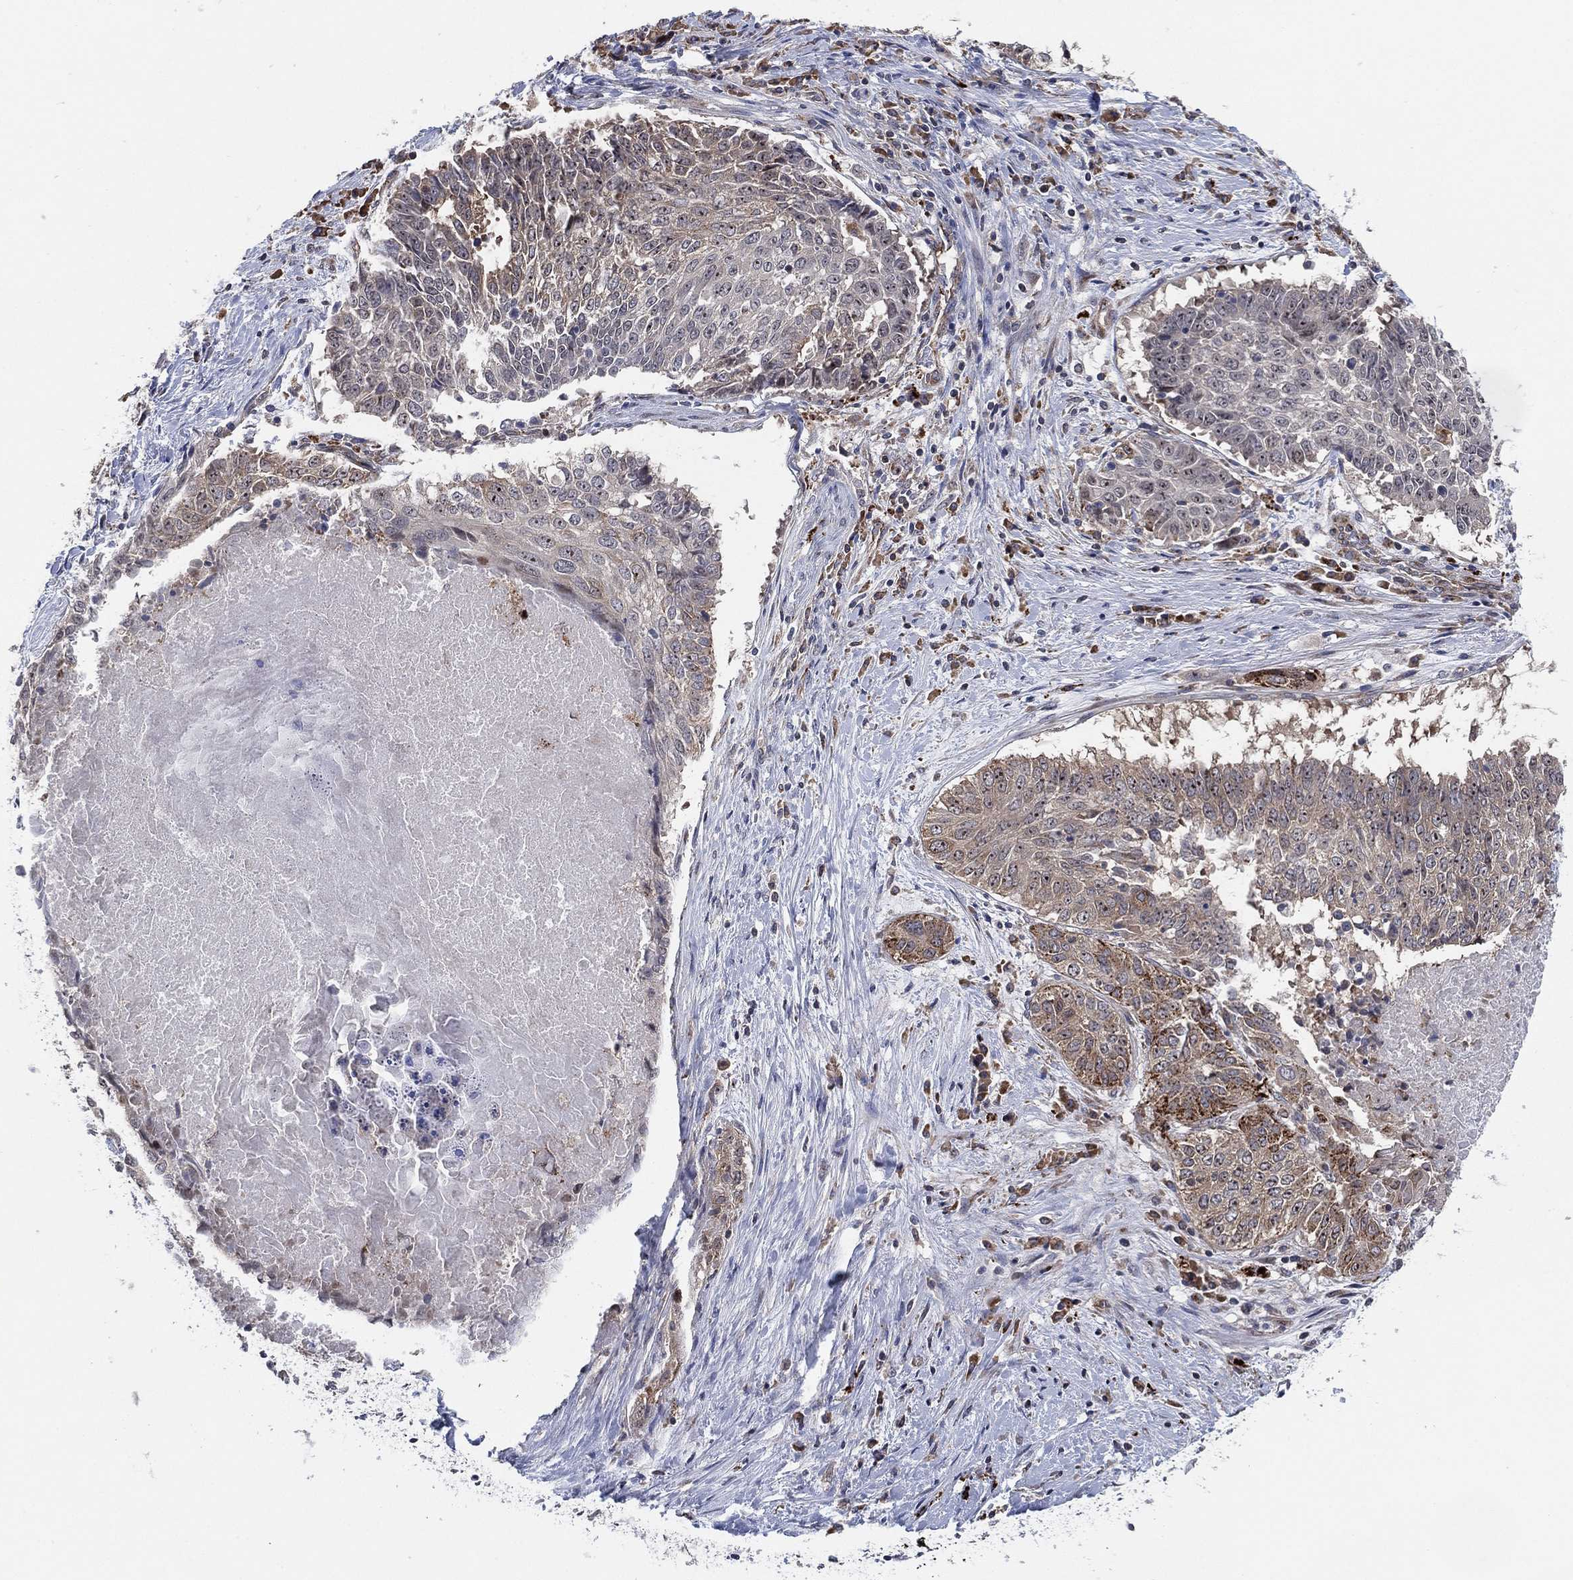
{"staining": {"intensity": "moderate", "quantity": "<25%", "location": "cytoplasmic/membranous,nuclear"}, "tissue": "lung cancer", "cell_type": "Tumor cells", "image_type": "cancer", "snomed": [{"axis": "morphology", "description": "Squamous cell carcinoma, NOS"}, {"axis": "topography", "description": "Lung"}], "caption": "Protein staining displays moderate cytoplasmic/membranous and nuclear expression in approximately <25% of tumor cells in lung cancer.", "gene": "FAM104A", "patient": {"sex": "male", "age": 64}}